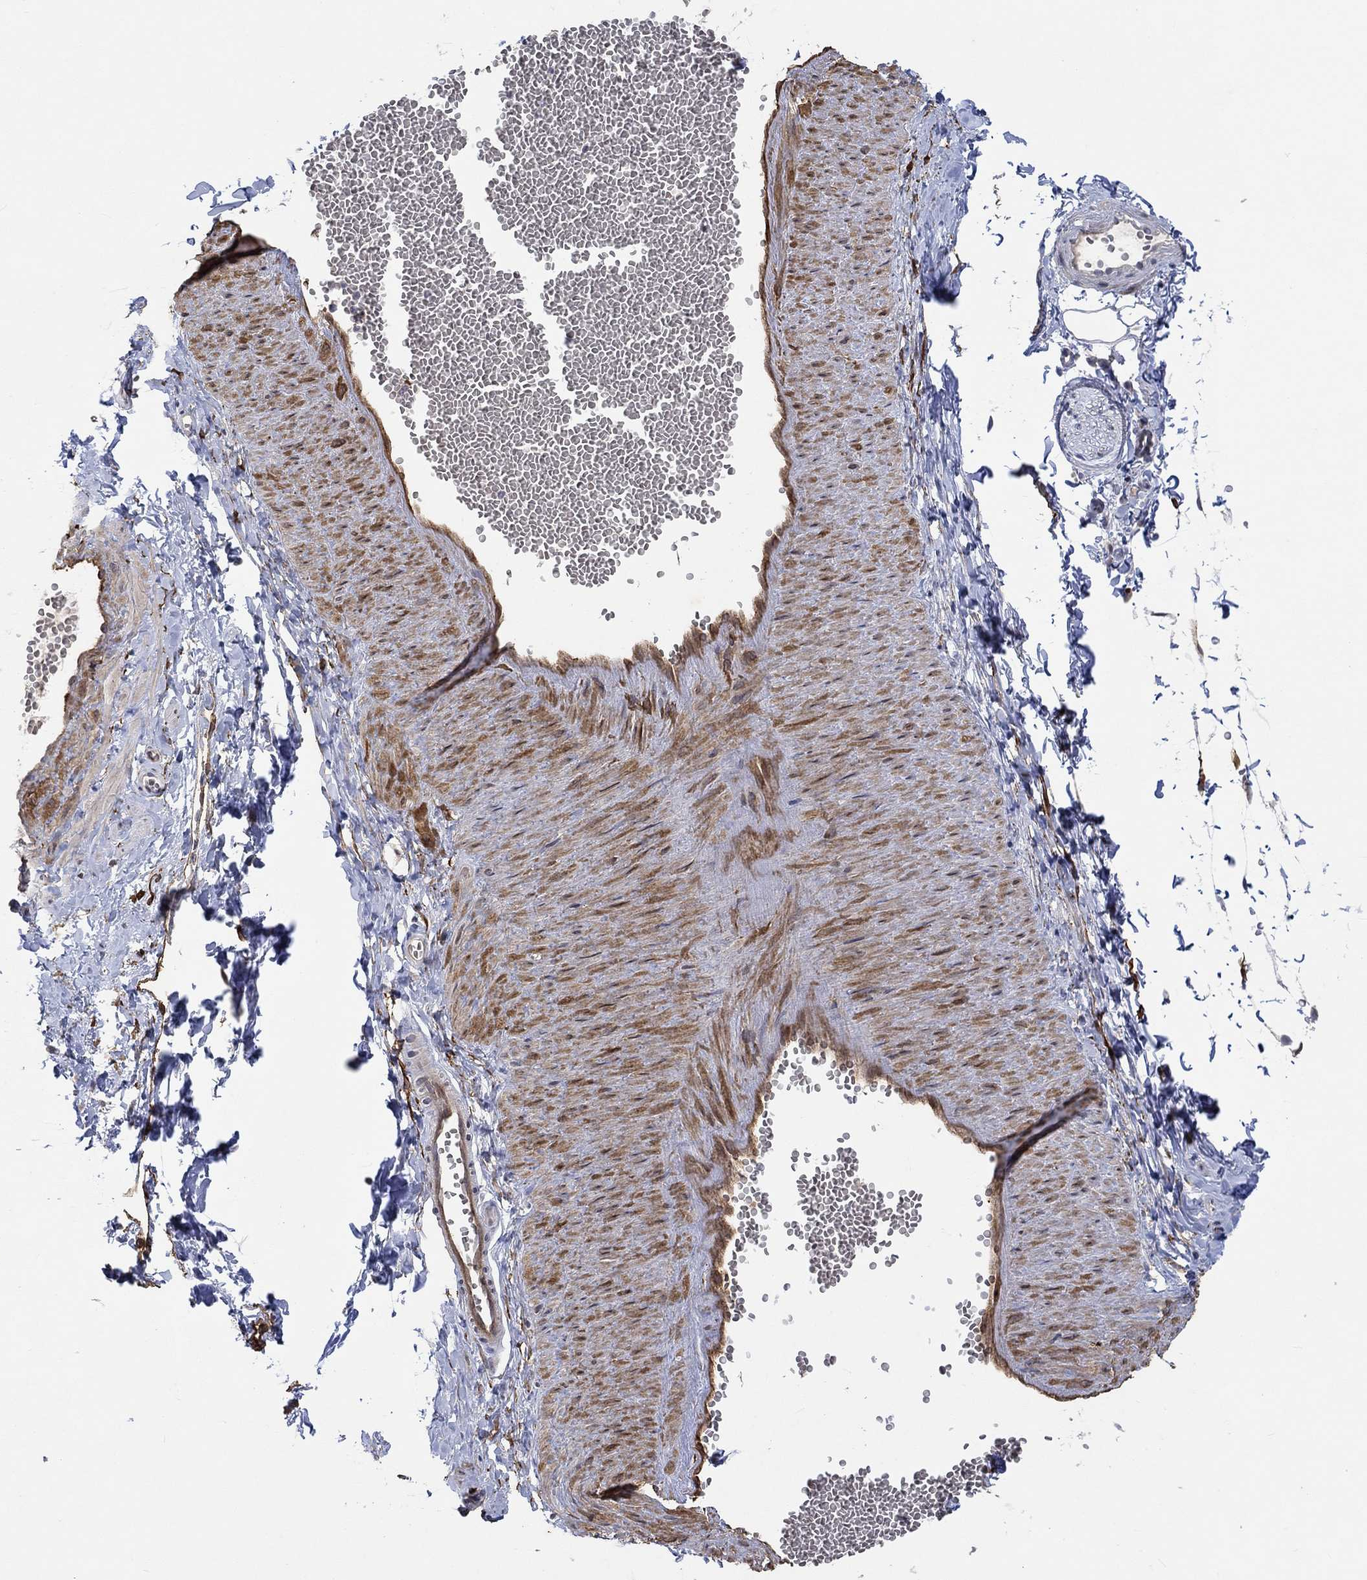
{"staining": {"intensity": "negative", "quantity": "none", "location": "none"}, "tissue": "adipose tissue", "cell_type": "Adipocytes", "image_type": "normal", "snomed": [{"axis": "morphology", "description": "Normal tissue, NOS"}, {"axis": "topography", "description": "Smooth muscle"}, {"axis": "topography", "description": "Peripheral nerve tissue"}], "caption": "Immunohistochemistry (IHC) micrograph of normal adipose tissue: adipose tissue stained with DAB (3,3'-diaminobenzidine) demonstrates no significant protein positivity in adipocytes.", "gene": "TGM2", "patient": {"sex": "male", "age": 22}}